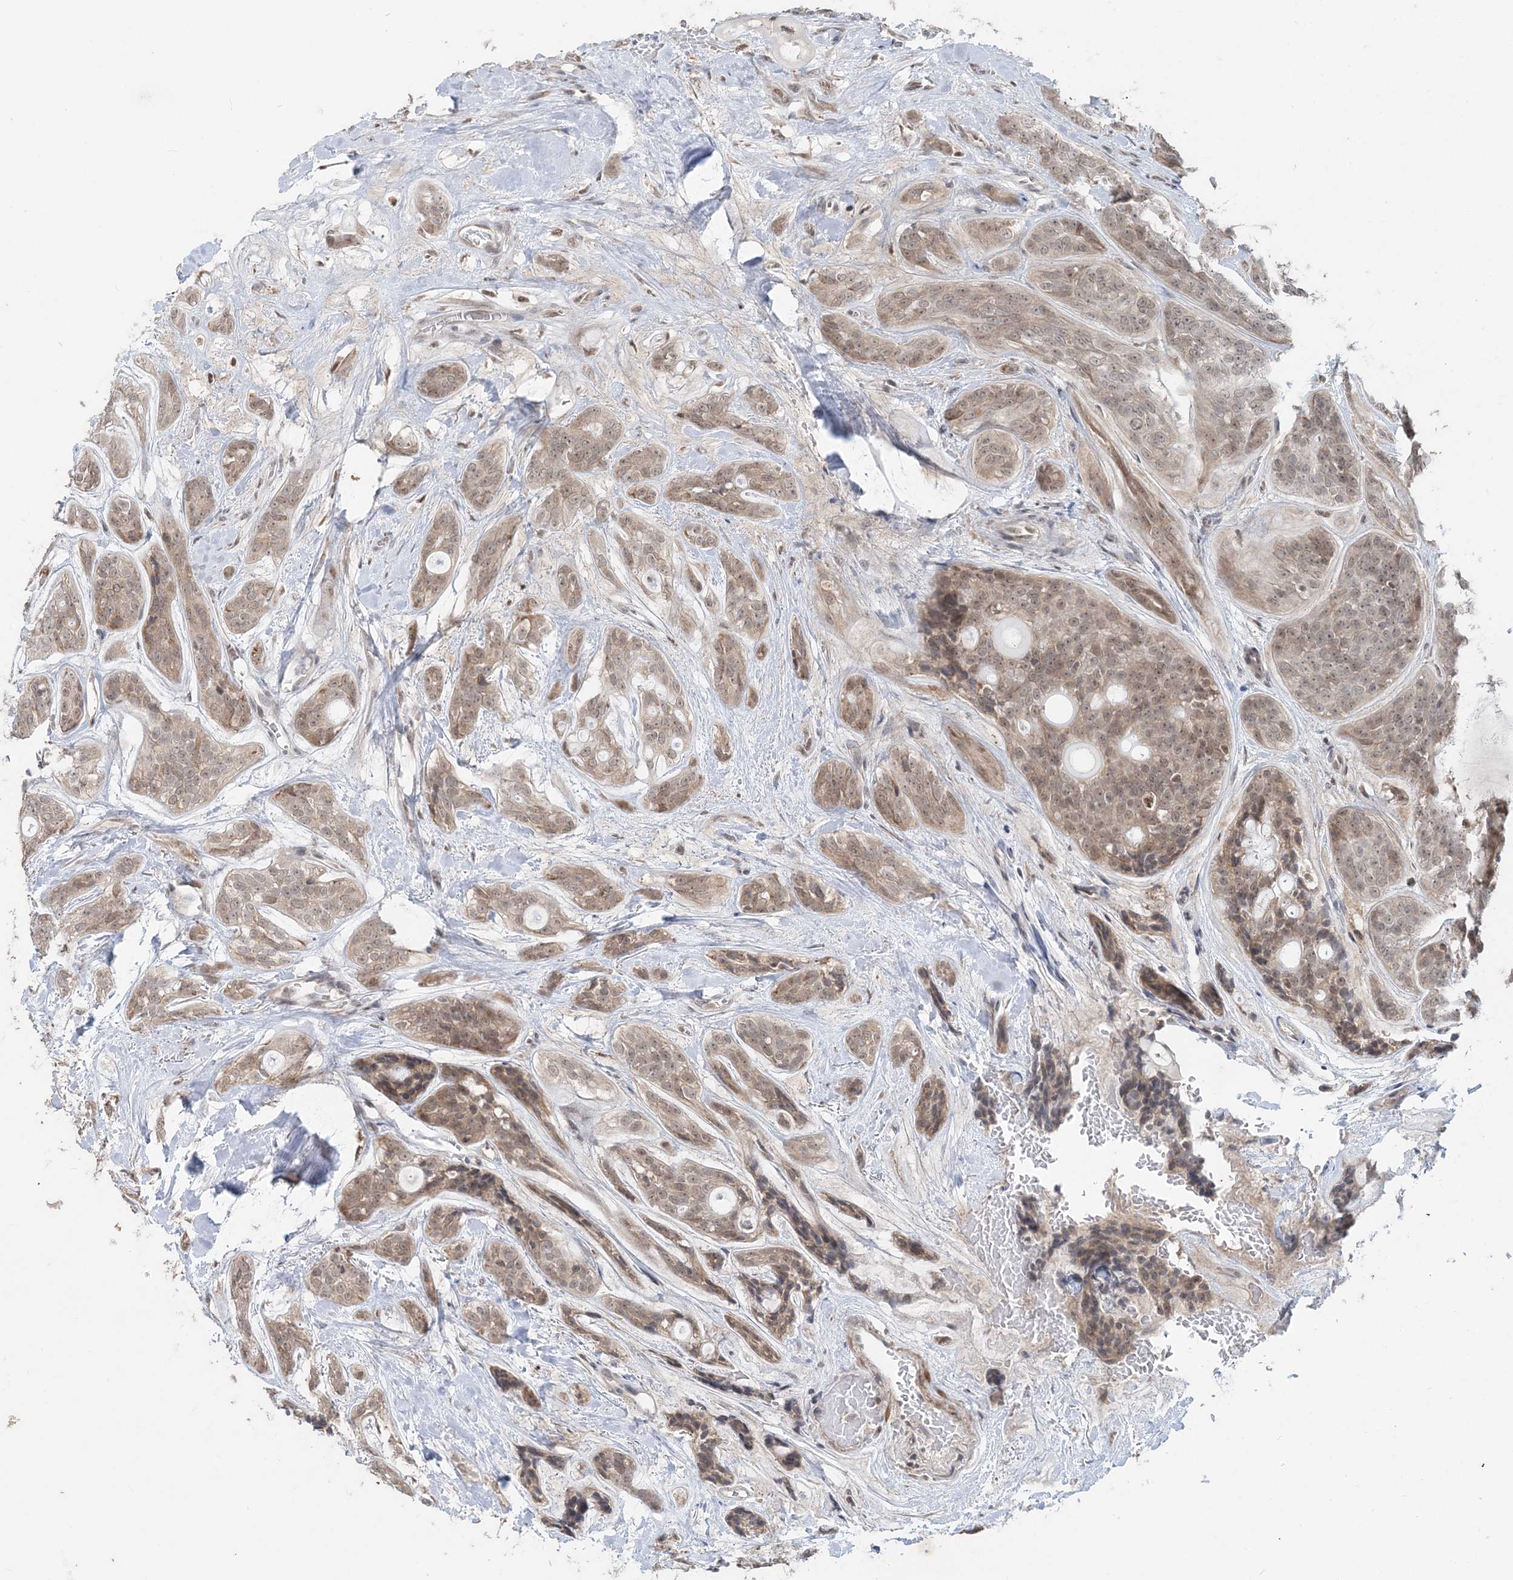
{"staining": {"intensity": "weak", "quantity": "25%-75%", "location": "cytoplasmic/membranous,nuclear"}, "tissue": "head and neck cancer", "cell_type": "Tumor cells", "image_type": "cancer", "snomed": [{"axis": "morphology", "description": "Adenocarcinoma, NOS"}, {"axis": "topography", "description": "Head-Neck"}], "caption": "Head and neck cancer (adenocarcinoma) tissue exhibits weak cytoplasmic/membranous and nuclear staining in about 25%-75% of tumor cells", "gene": "SLU7", "patient": {"sex": "male", "age": 66}}